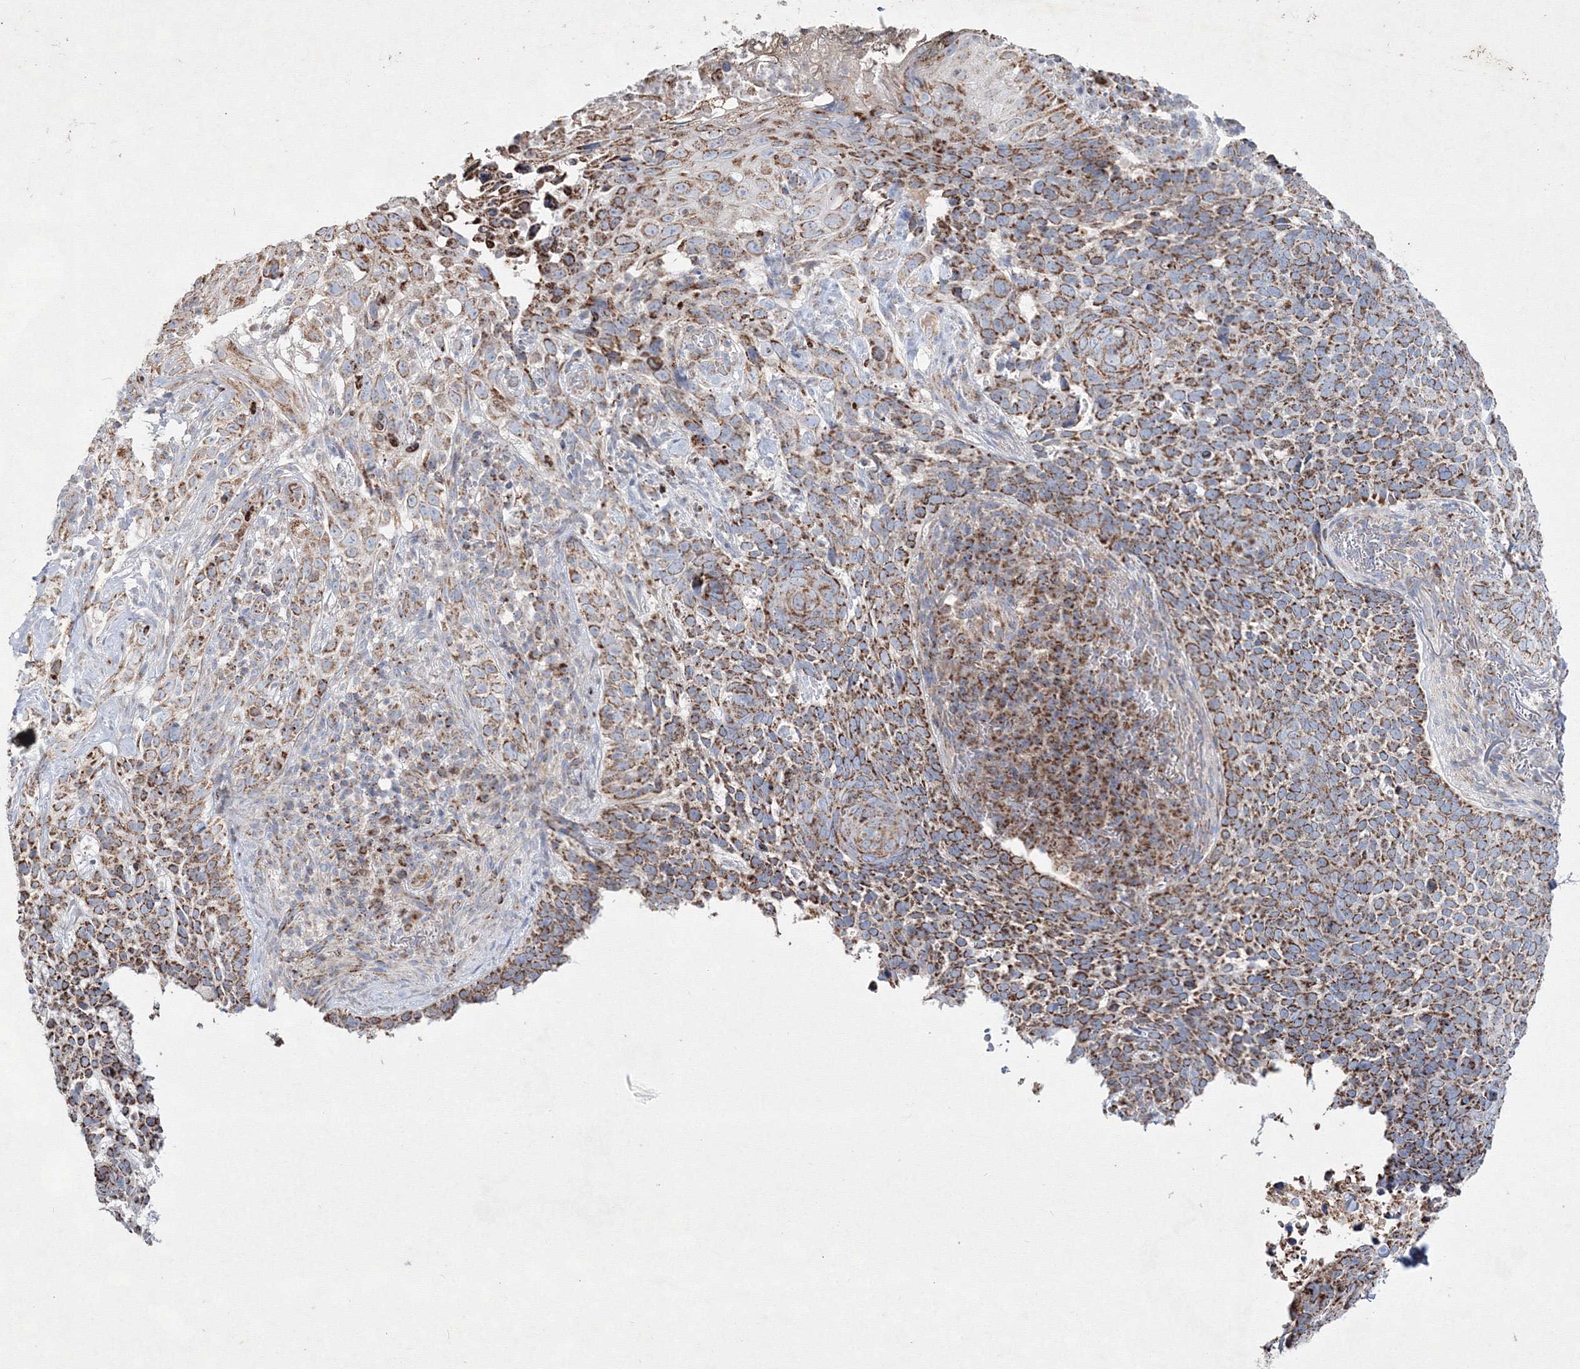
{"staining": {"intensity": "moderate", "quantity": ">75%", "location": "cytoplasmic/membranous"}, "tissue": "skin cancer", "cell_type": "Tumor cells", "image_type": "cancer", "snomed": [{"axis": "morphology", "description": "Basal cell carcinoma"}, {"axis": "topography", "description": "Skin"}], "caption": "Immunohistochemical staining of human skin basal cell carcinoma displays medium levels of moderate cytoplasmic/membranous positivity in approximately >75% of tumor cells.", "gene": "IGSF9", "patient": {"sex": "female", "age": 64}}